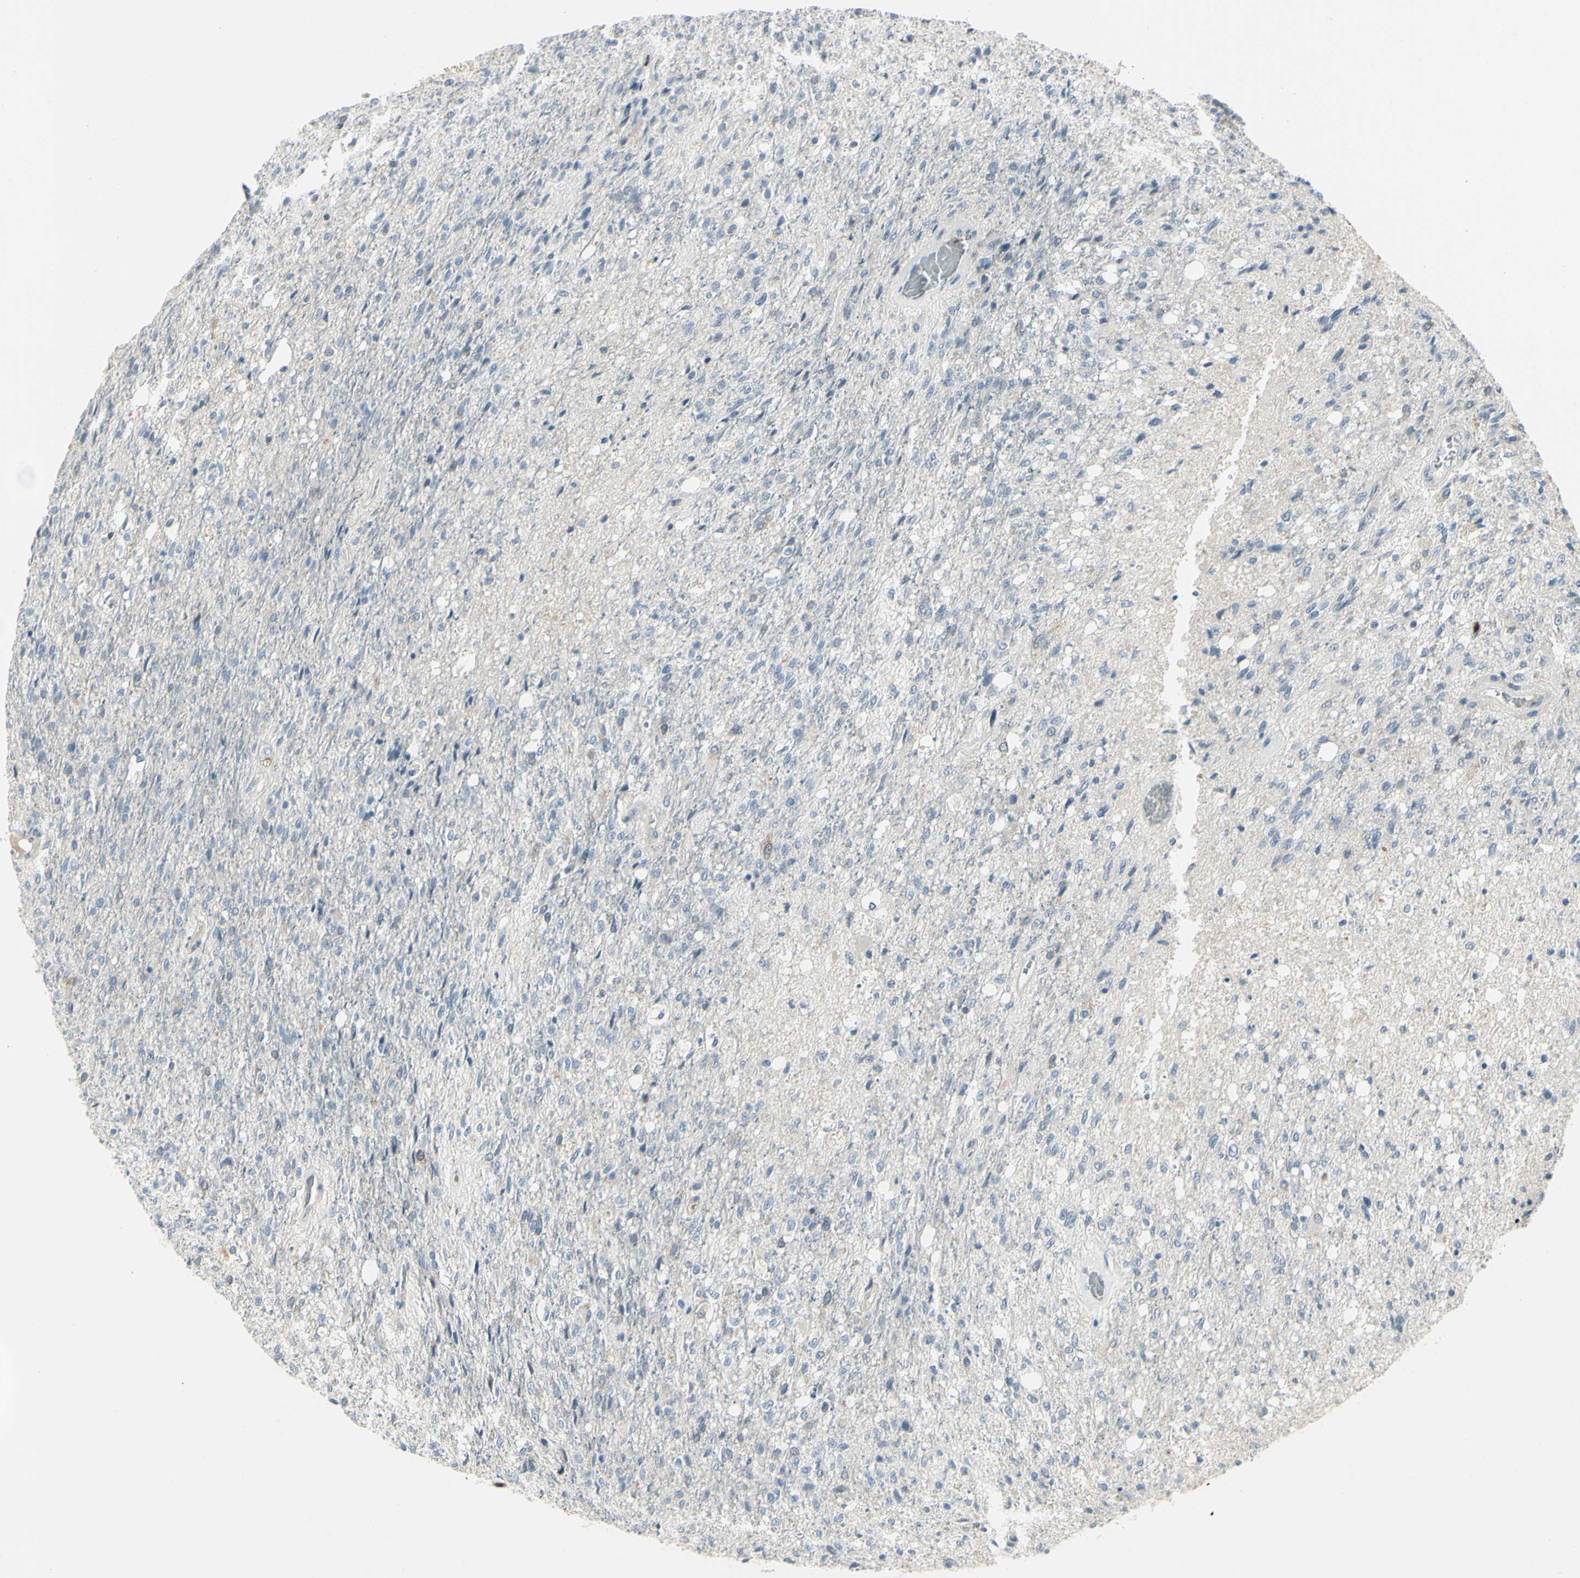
{"staining": {"intensity": "negative", "quantity": "none", "location": "none"}, "tissue": "glioma", "cell_type": "Tumor cells", "image_type": "cancer", "snomed": [{"axis": "morphology", "description": "Normal tissue, NOS"}, {"axis": "morphology", "description": "Glioma, malignant, High grade"}, {"axis": "topography", "description": "Cerebral cortex"}], "caption": "IHC of malignant glioma (high-grade) demonstrates no staining in tumor cells. The staining was performed using DAB (3,3'-diaminobenzidine) to visualize the protein expression in brown, while the nuclei were stained in blue with hematoxylin (Magnification: 20x).", "gene": "CCNB2", "patient": {"sex": "male", "age": 77}}